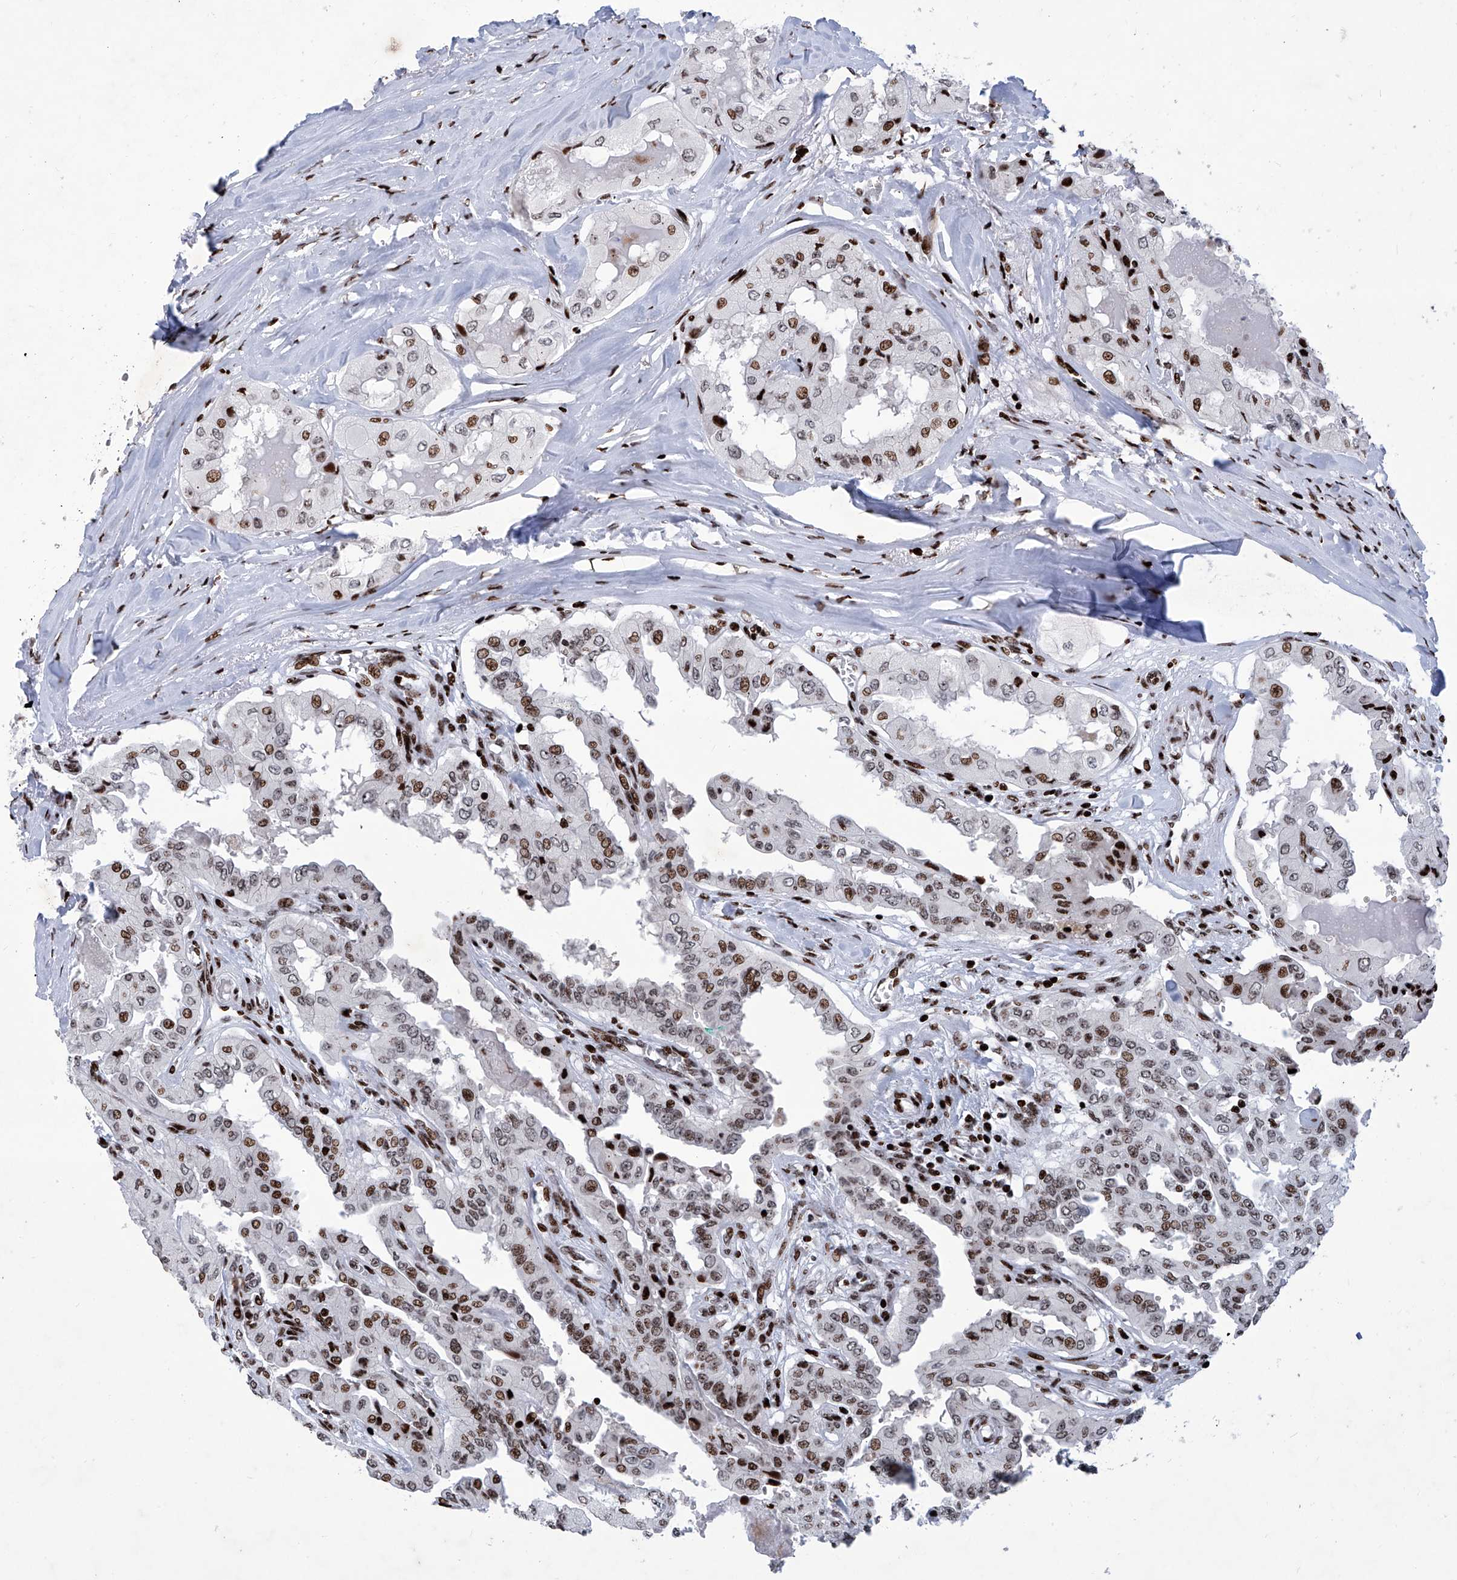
{"staining": {"intensity": "moderate", "quantity": ">75%", "location": "nuclear"}, "tissue": "thyroid cancer", "cell_type": "Tumor cells", "image_type": "cancer", "snomed": [{"axis": "morphology", "description": "Papillary adenocarcinoma, NOS"}, {"axis": "topography", "description": "Thyroid gland"}], "caption": "About >75% of tumor cells in human thyroid cancer exhibit moderate nuclear protein positivity as visualized by brown immunohistochemical staining.", "gene": "HEY2", "patient": {"sex": "female", "age": 59}}